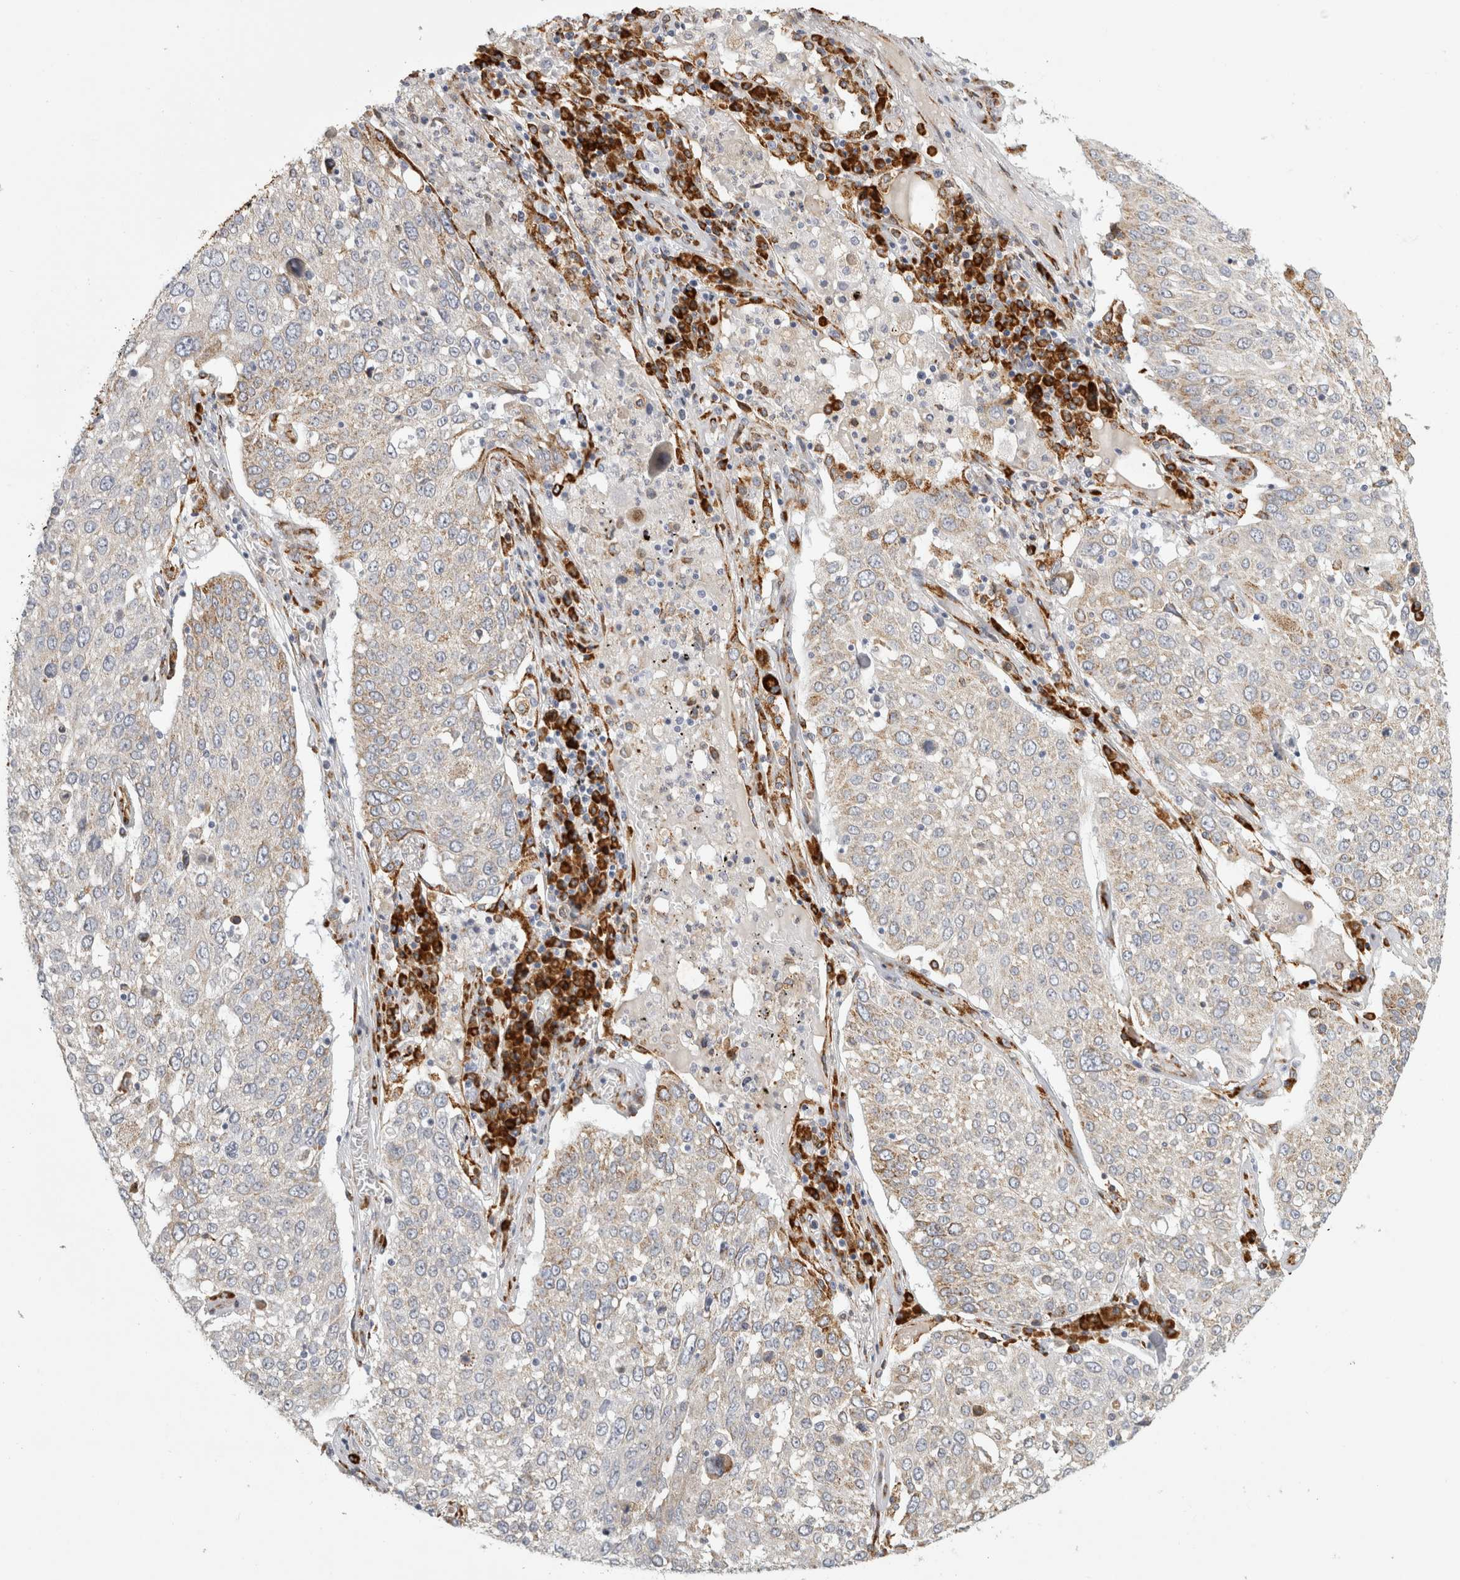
{"staining": {"intensity": "moderate", "quantity": "<25%", "location": "cytoplasmic/membranous"}, "tissue": "lung cancer", "cell_type": "Tumor cells", "image_type": "cancer", "snomed": [{"axis": "morphology", "description": "Squamous cell carcinoma, NOS"}, {"axis": "topography", "description": "Lung"}], "caption": "Lung cancer (squamous cell carcinoma) tissue shows moderate cytoplasmic/membranous expression in about <25% of tumor cells", "gene": "OSTN", "patient": {"sex": "male", "age": 65}}